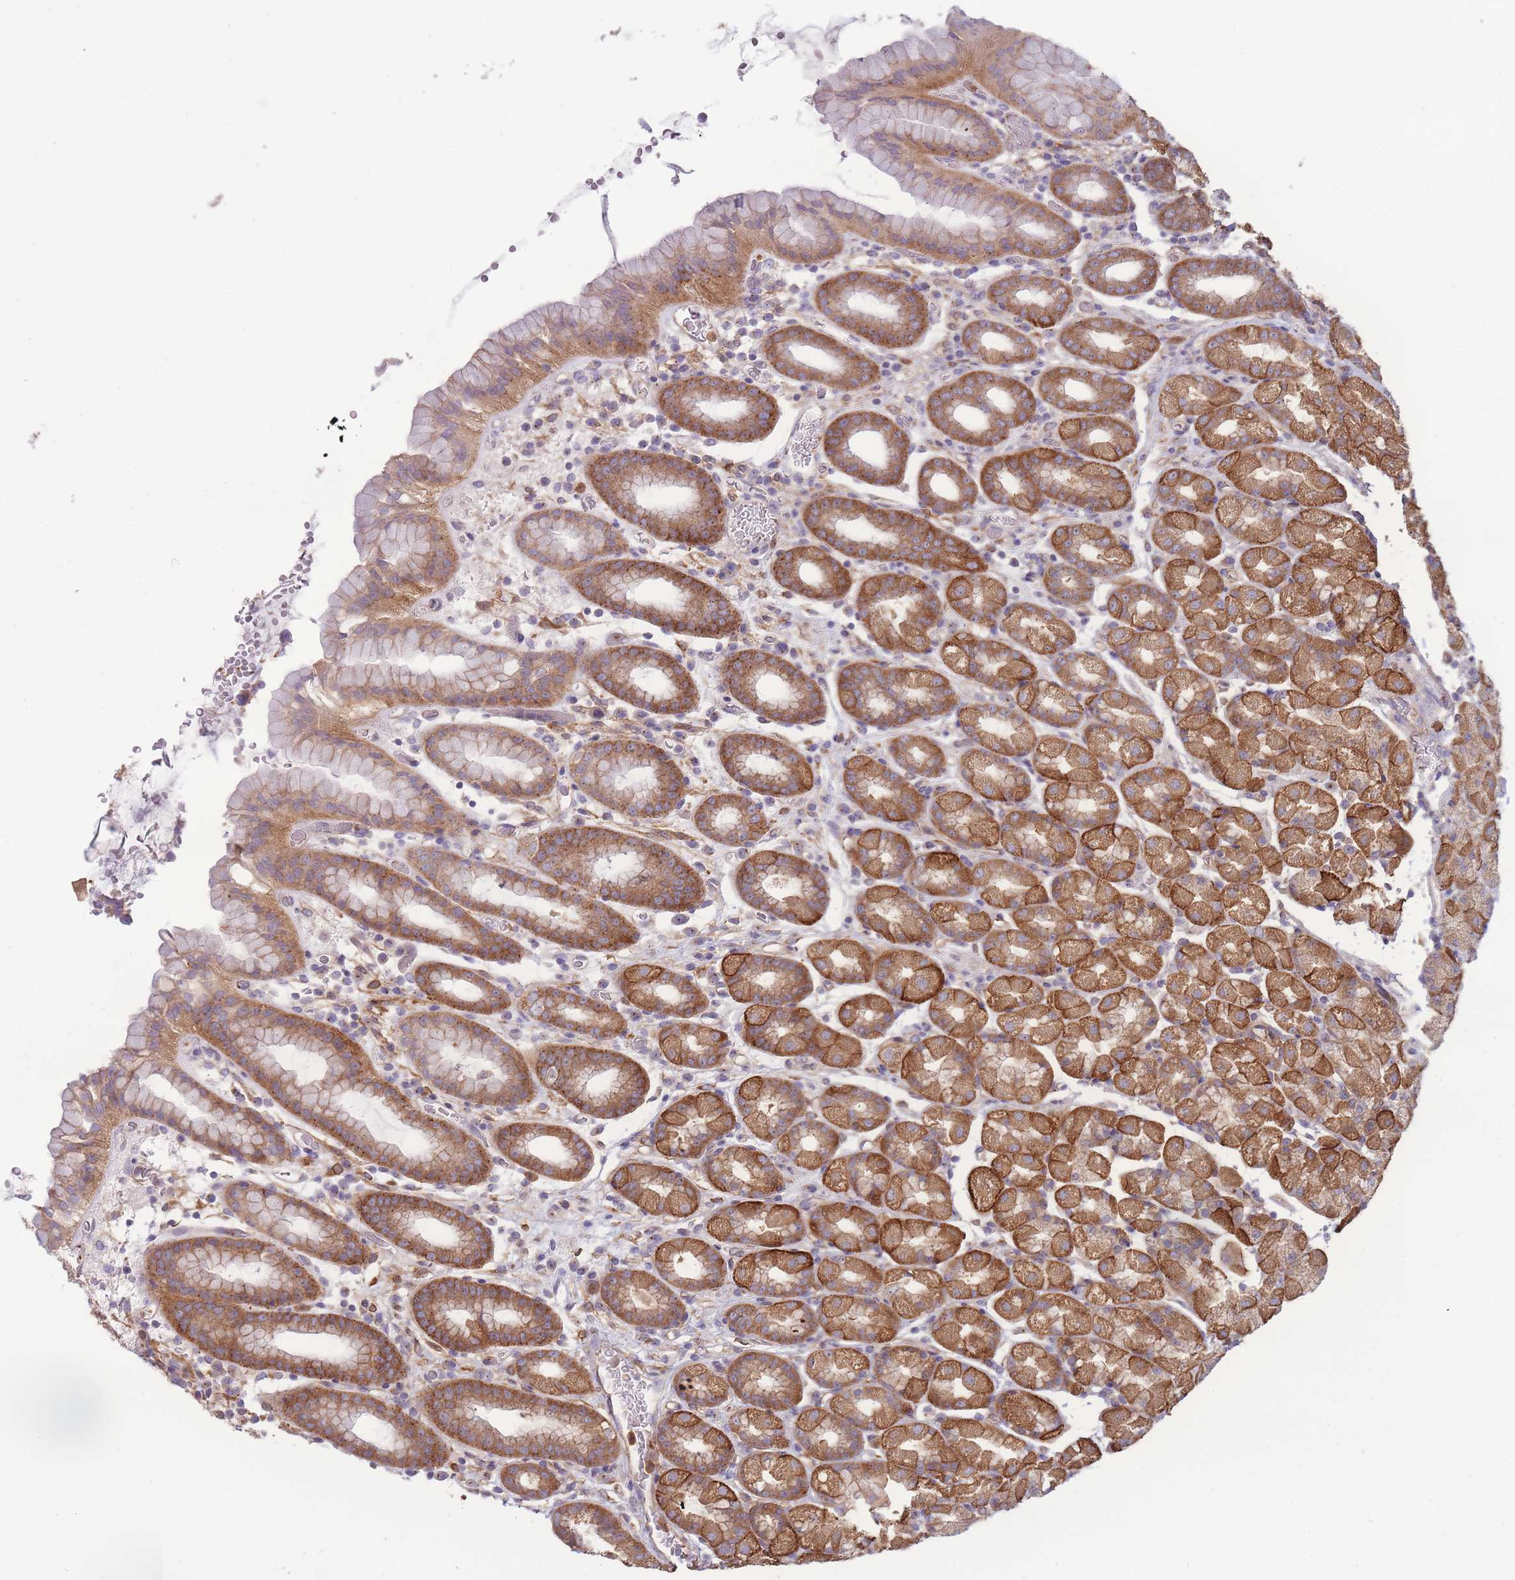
{"staining": {"intensity": "strong", "quantity": ">75%", "location": "cytoplasmic/membranous"}, "tissue": "stomach", "cell_type": "Glandular cells", "image_type": "normal", "snomed": [{"axis": "morphology", "description": "Normal tissue, NOS"}, {"axis": "topography", "description": "Stomach, upper"}, {"axis": "topography", "description": "Stomach, lower"}, {"axis": "topography", "description": "Small intestine"}], "caption": "This photomicrograph demonstrates immunohistochemistry staining of normal stomach, with high strong cytoplasmic/membranous staining in about >75% of glandular cells.", "gene": "STEAP3", "patient": {"sex": "male", "age": 68}}